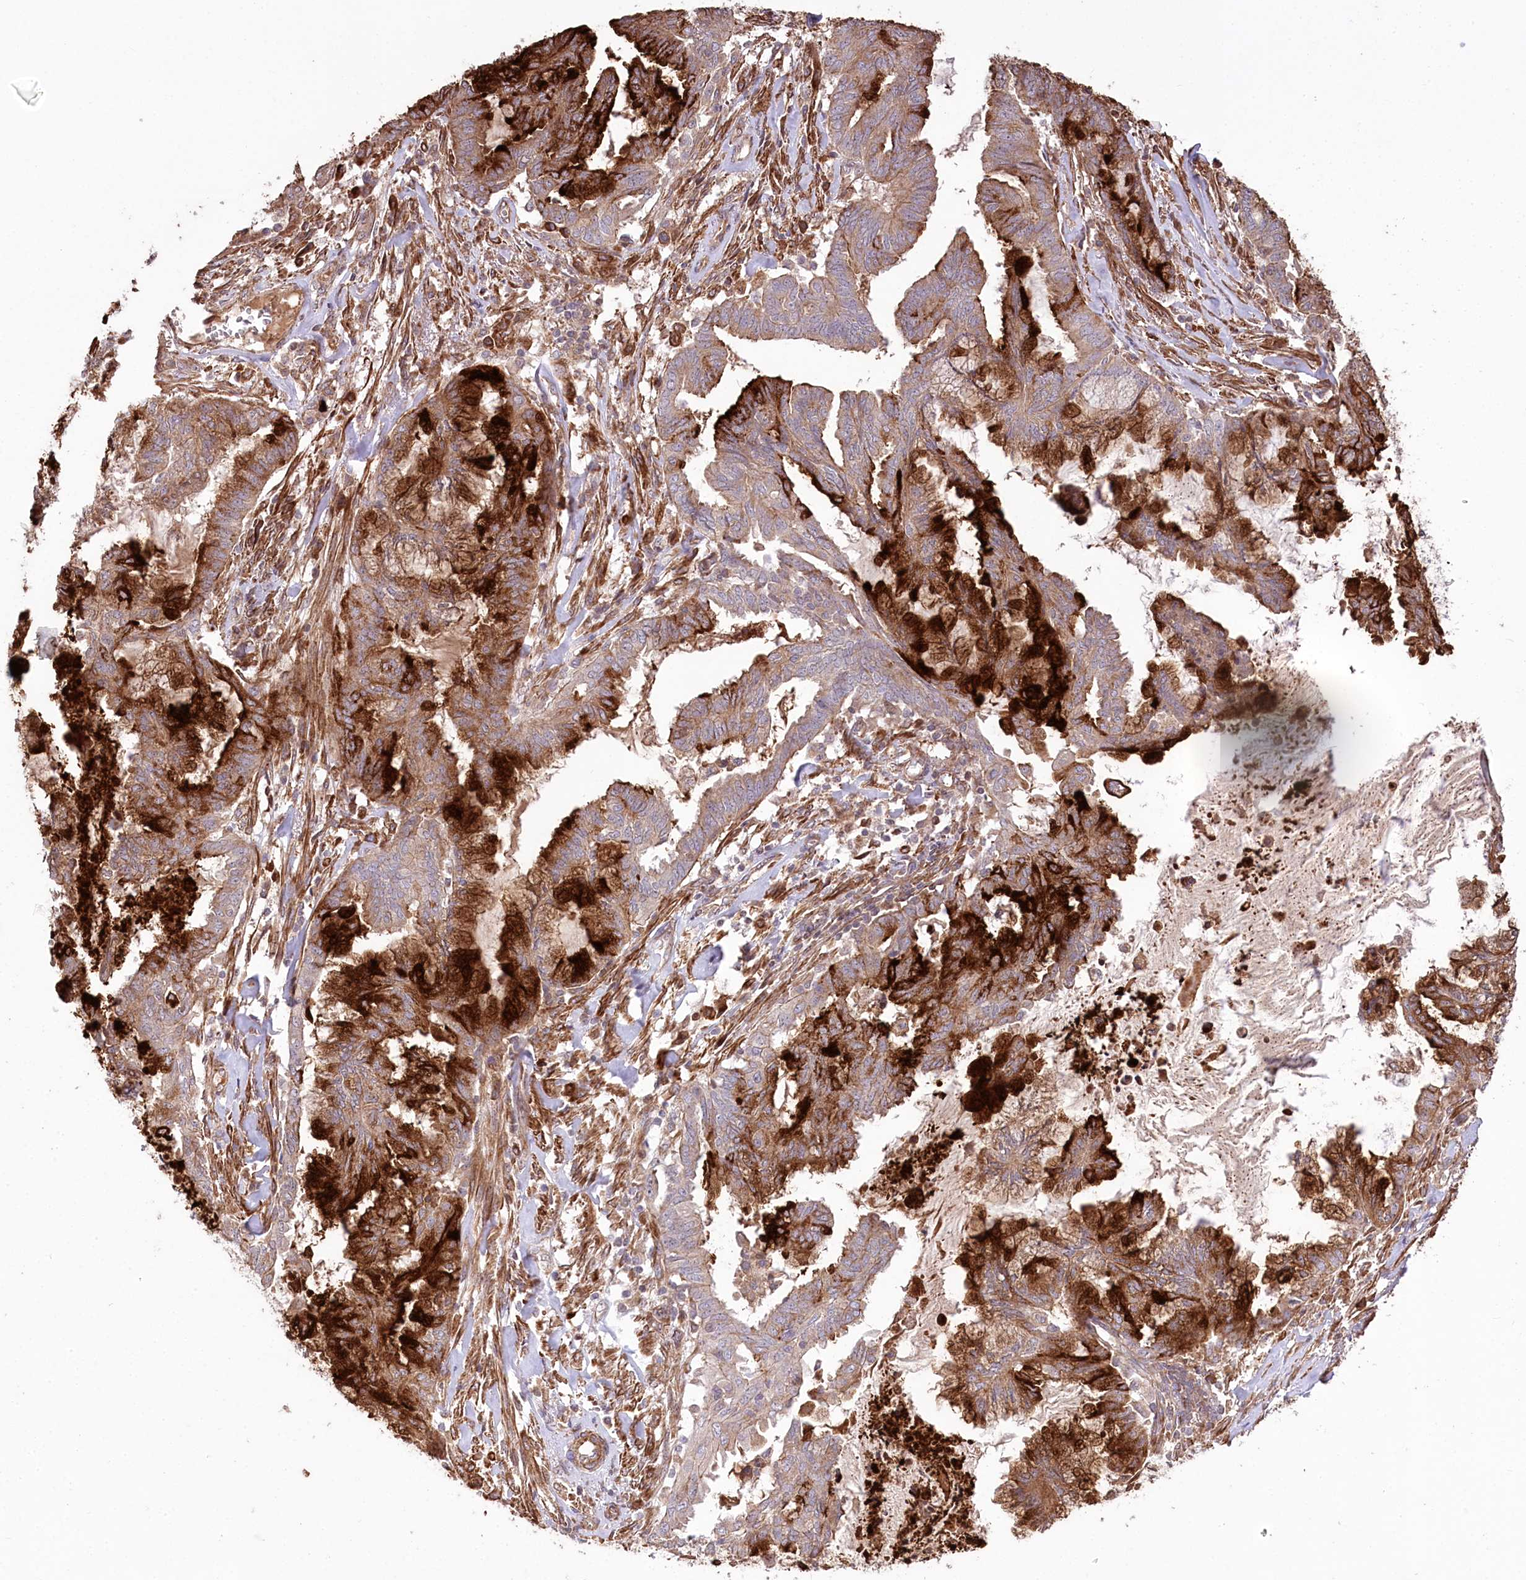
{"staining": {"intensity": "strong", "quantity": "25%-75%", "location": "cytoplasmic/membranous"}, "tissue": "endometrial cancer", "cell_type": "Tumor cells", "image_type": "cancer", "snomed": [{"axis": "morphology", "description": "Adenocarcinoma, NOS"}, {"axis": "topography", "description": "Endometrium"}], "caption": "Protein staining displays strong cytoplasmic/membranous staining in about 25%-75% of tumor cells in adenocarcinoma (endometrial). The protein of interest is shown in brown color, while the nuclei are stained blue.", "gene": "RNF24", "patient": {"sex": "female", "age": 86}}